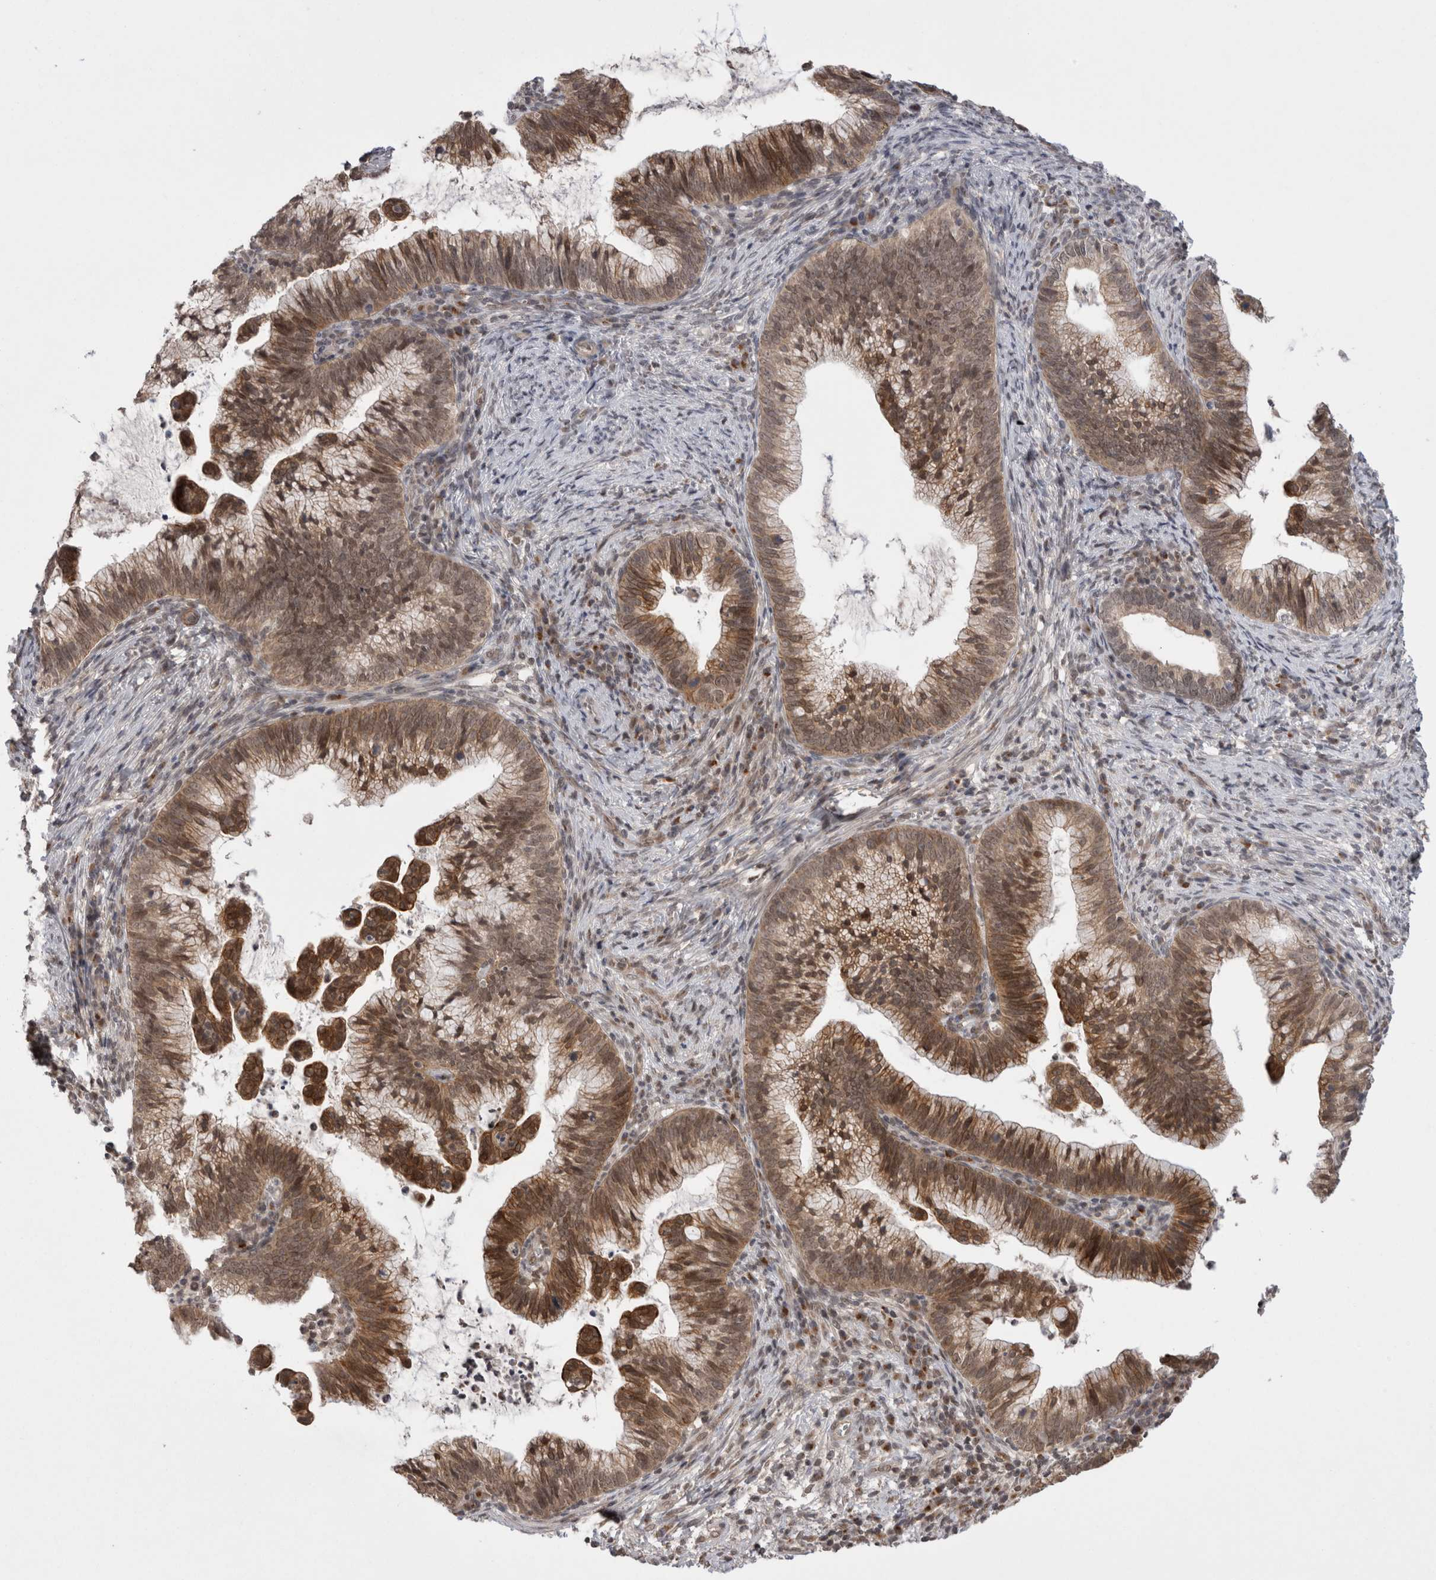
{"staining": {"intensity": "moderate", "quantity": ">75%", "location": "cytoplasmic/membranous"}, "tissue": "cervical cancer", "cell_type": "Tumor cells", "image_type": "cancer", "snomed": [{"axis": "morphology", "description": "Adenocarcinoma, NOS"}, {"axis": "topography", "description": "Cervix"}], "caption": "Adenocarcinoma (cervical) stained with immunohistochemistry (IHC) displays moderate cytoplasmic/membranous expression in approximately >75% of tumor cells.", "gene": "ZNF341", "patient": {"sex": "female", "age": 36}}